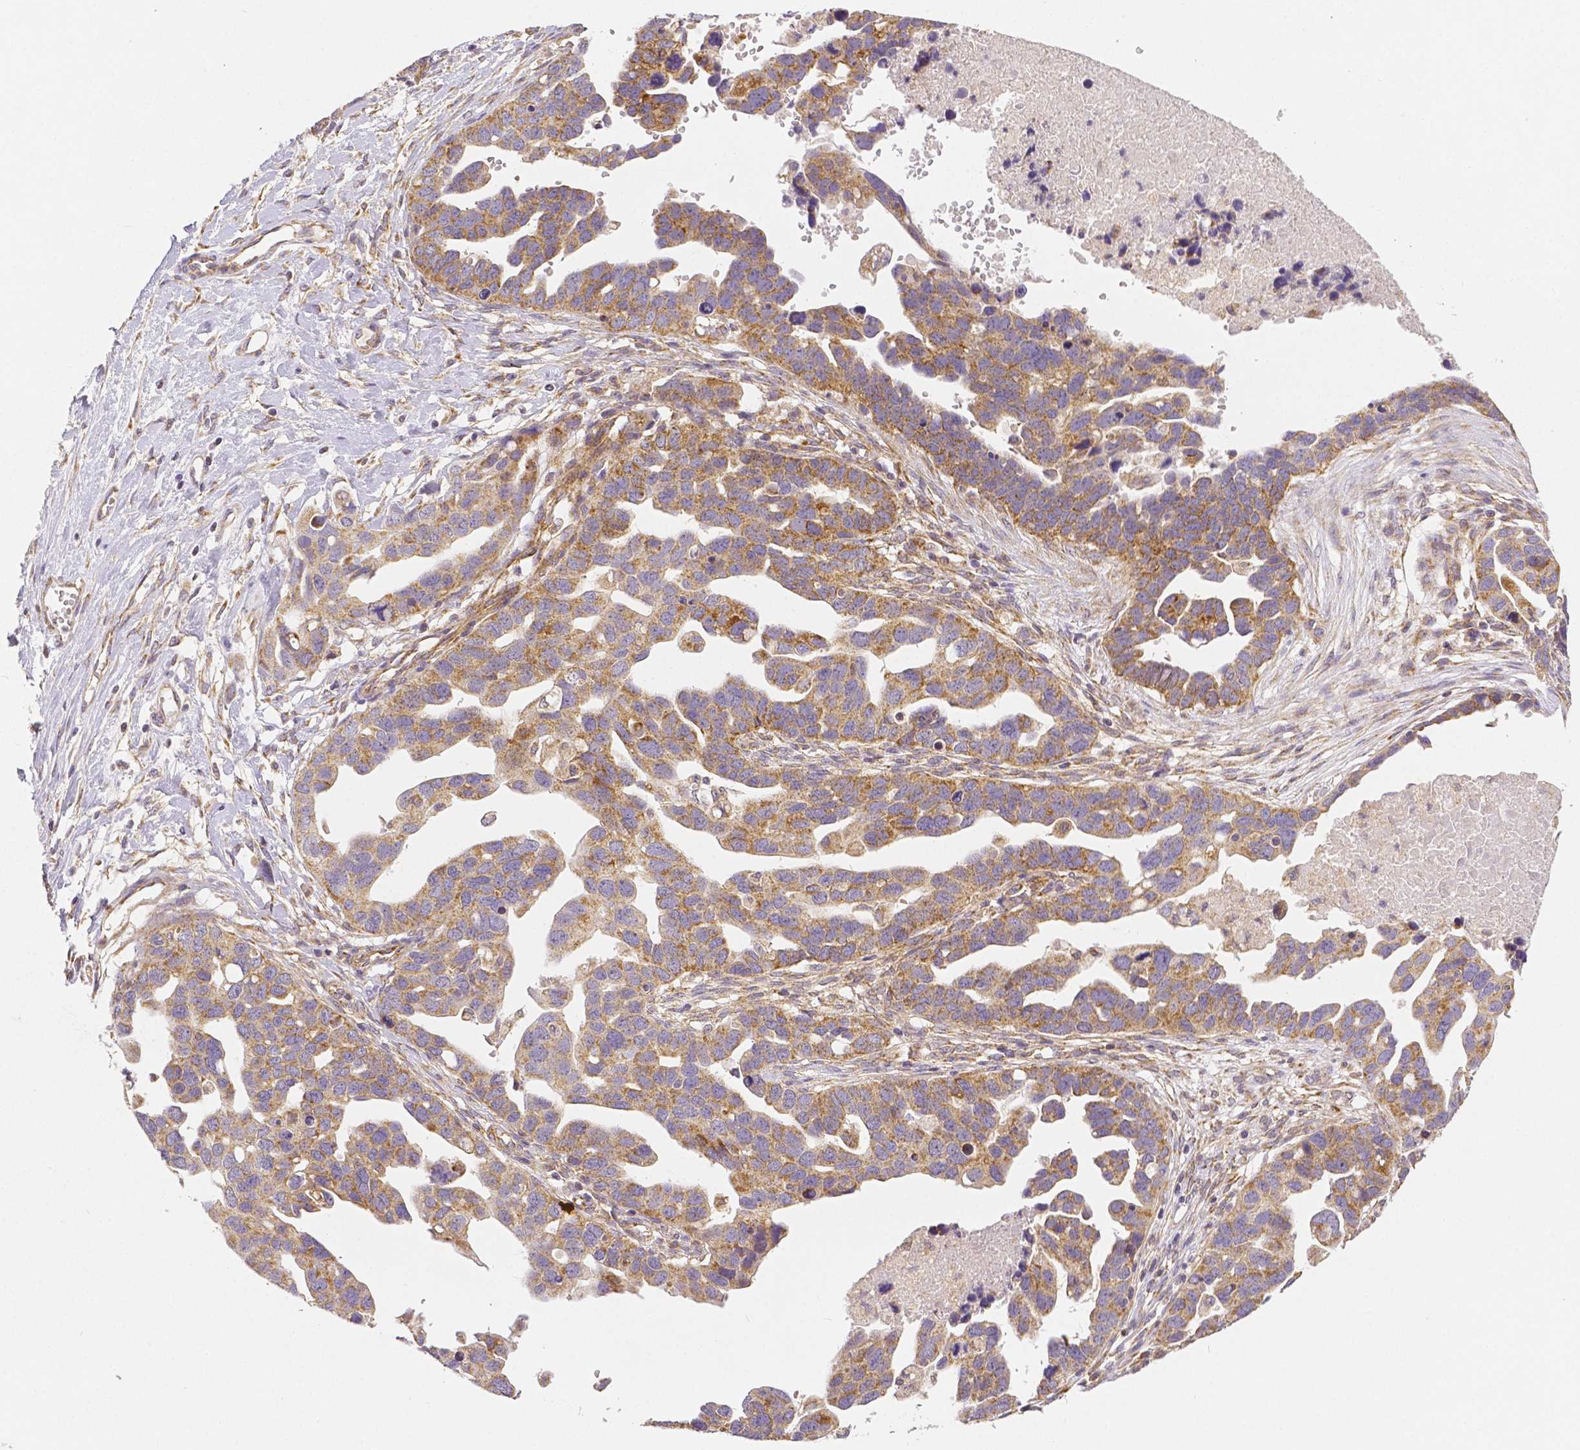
{"staining": {"intensity": "moderate", "quantity": ">75%", "location": "cytoplasmic/membranous"}, "tissue": "ovarian cancer", "cell_type": "Tumor cells", "image_type": "cancer", "snomed": [{"axis": "morphology", "description": "Cystadenocarcinoma, serous, NOS"}, {"axis": "topography", "description": "Ovary"}], "caption": "Immunohistochemical staining of human ovarian cancer (serous cystadenocarcinoma) displays medium levels of moderate cytoplasmic/membranous protein positivity in about >75% of tumor cells.", "gene": "RHOT1", "patient": {"sex": "female", "age": 54}}